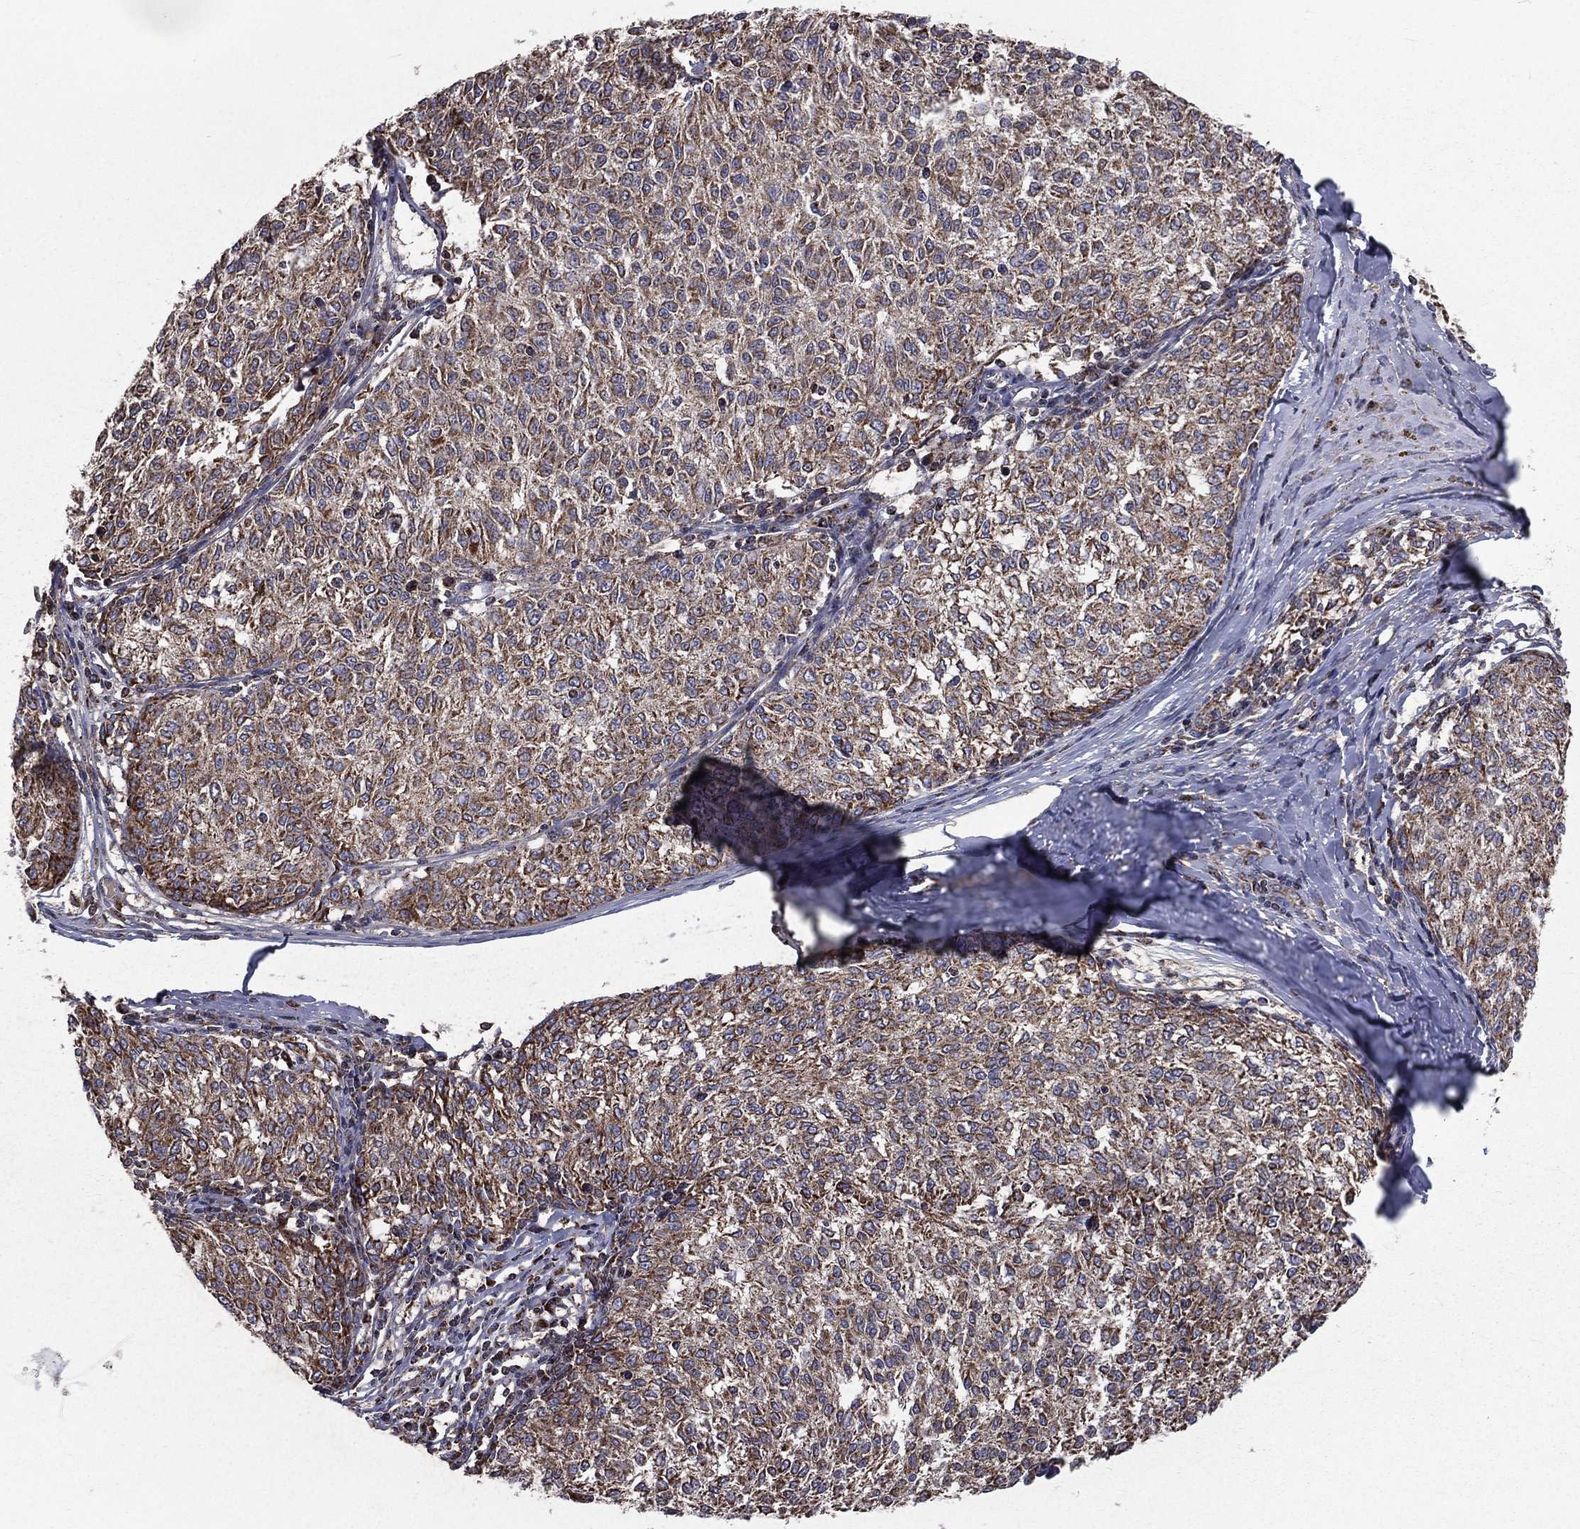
{"staining": {"intensity": "weak", "quantity": ">75%", "location": "cytoplasmic/membranous"}, "tissue": "melanoma", "cell_type": "Tumor cells", "image_type": "cancer", "snomed": [{"axis": "morphology", "description": "Malignant melanoma, NOS"}, {"axis": "topography", "description": "Skin"}], "caption": "Melanoma stained for a protein shows weak cytoplasmic/membranous positivity in tumor cells. The staining was performed using DAB, with brown indicating positive protein expression. Nuclei are stained blue with hematoxylin.", "gene": "GPD1", "patient": {"sex": "female", "age": 72}}